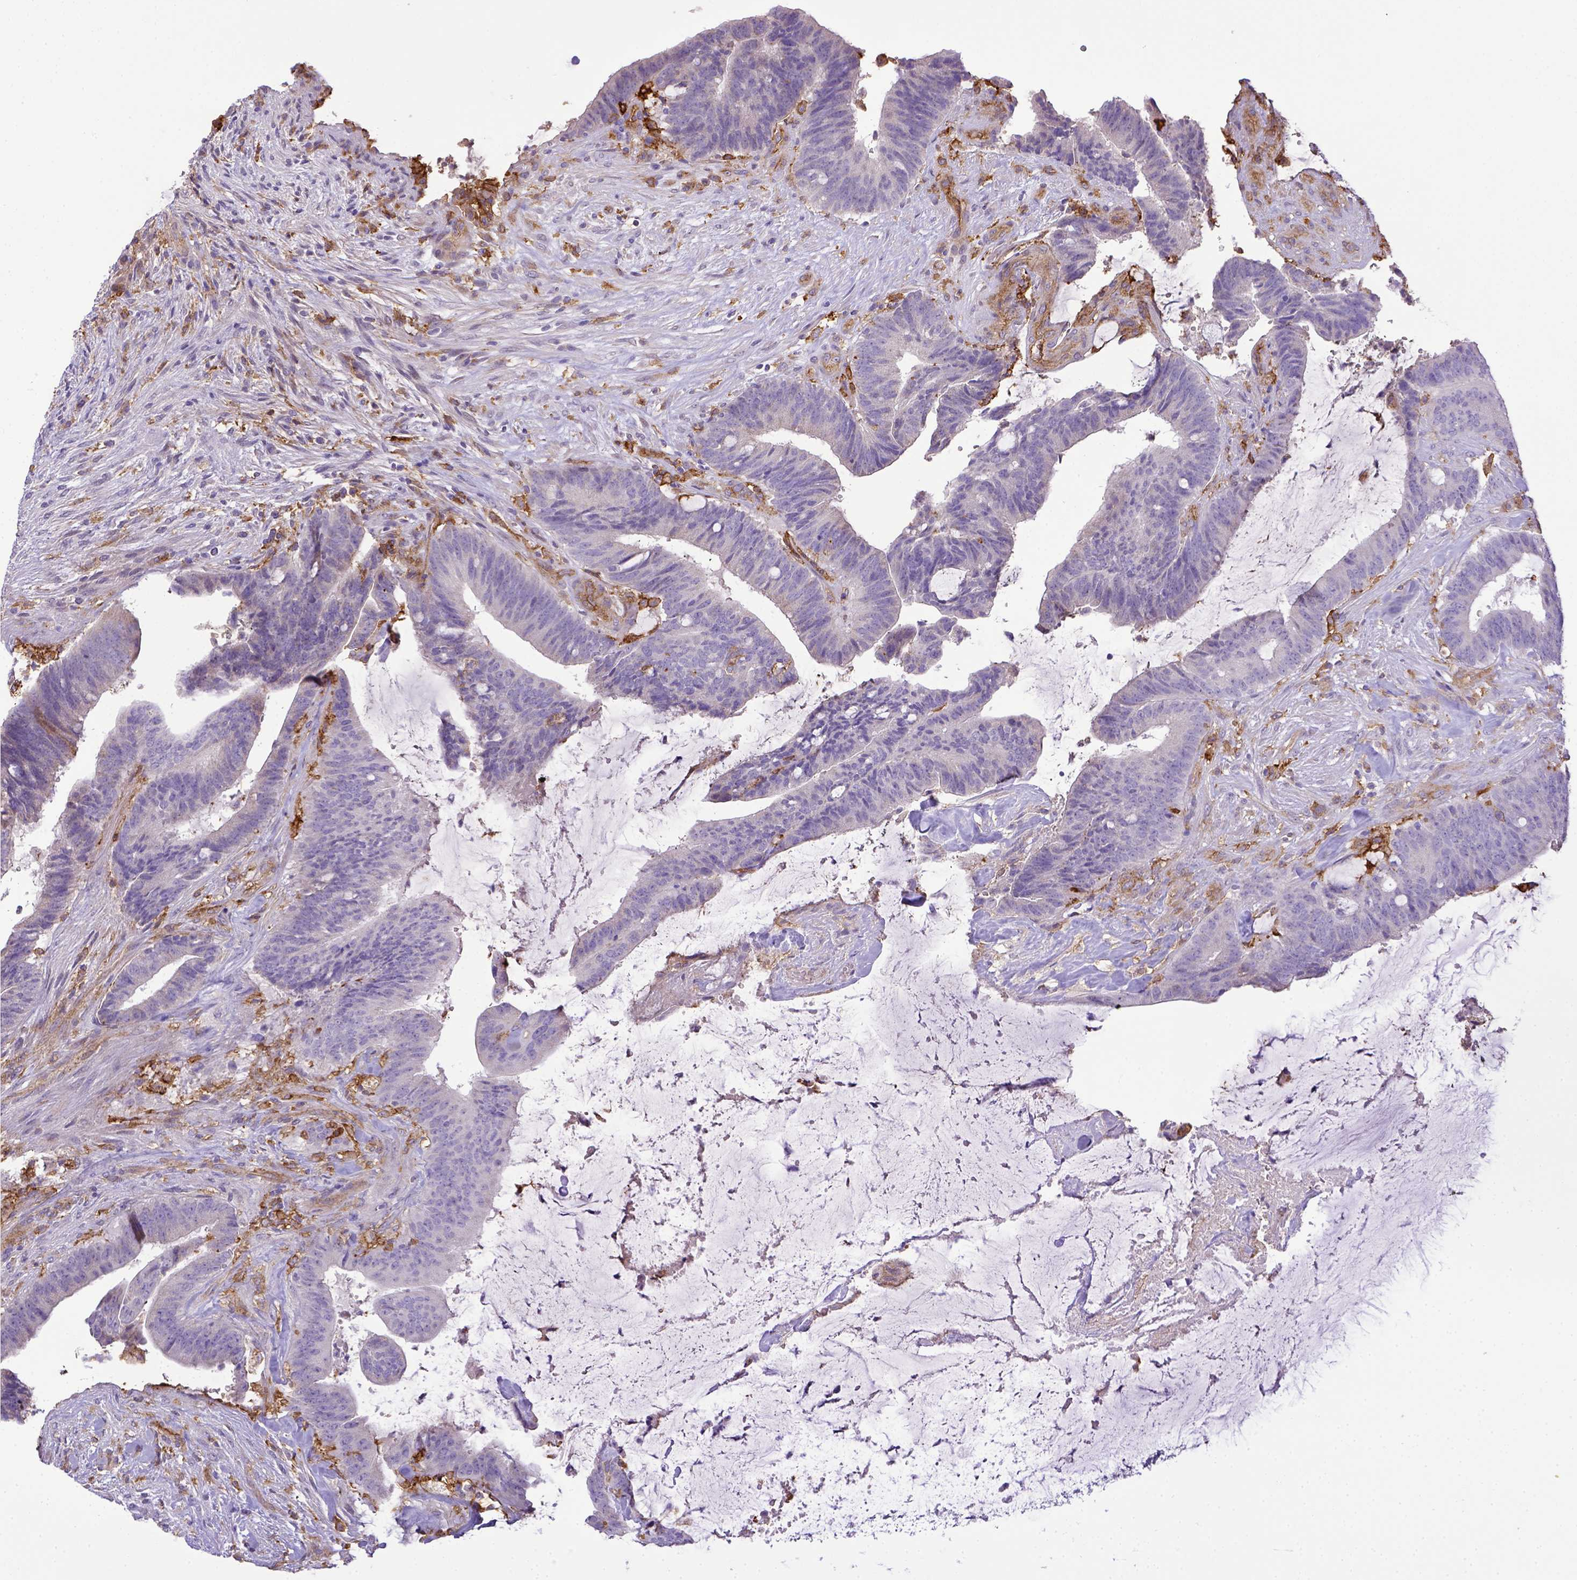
{"staining": {"intensity": "negative", "quantity": "none", "location": "none"}, "tissue": "colorectal cancer", "cell_type": "Tumor cells", "image_type": "cancer", "snomed": [{"axis": "morphology", "description": "Adenocarcinoma, NOS"}, {"axis": "topography", "description": "Colon"}], "caption": "High magnification brightfield microscopy of adenocarcinoma (colorectal) stained with DAB (brown) and counterstained with hematoxylin (blue): tumor cells show no significant positivity.", "gene": "CD40", "patient": {"sex": "female", "age": 43}}